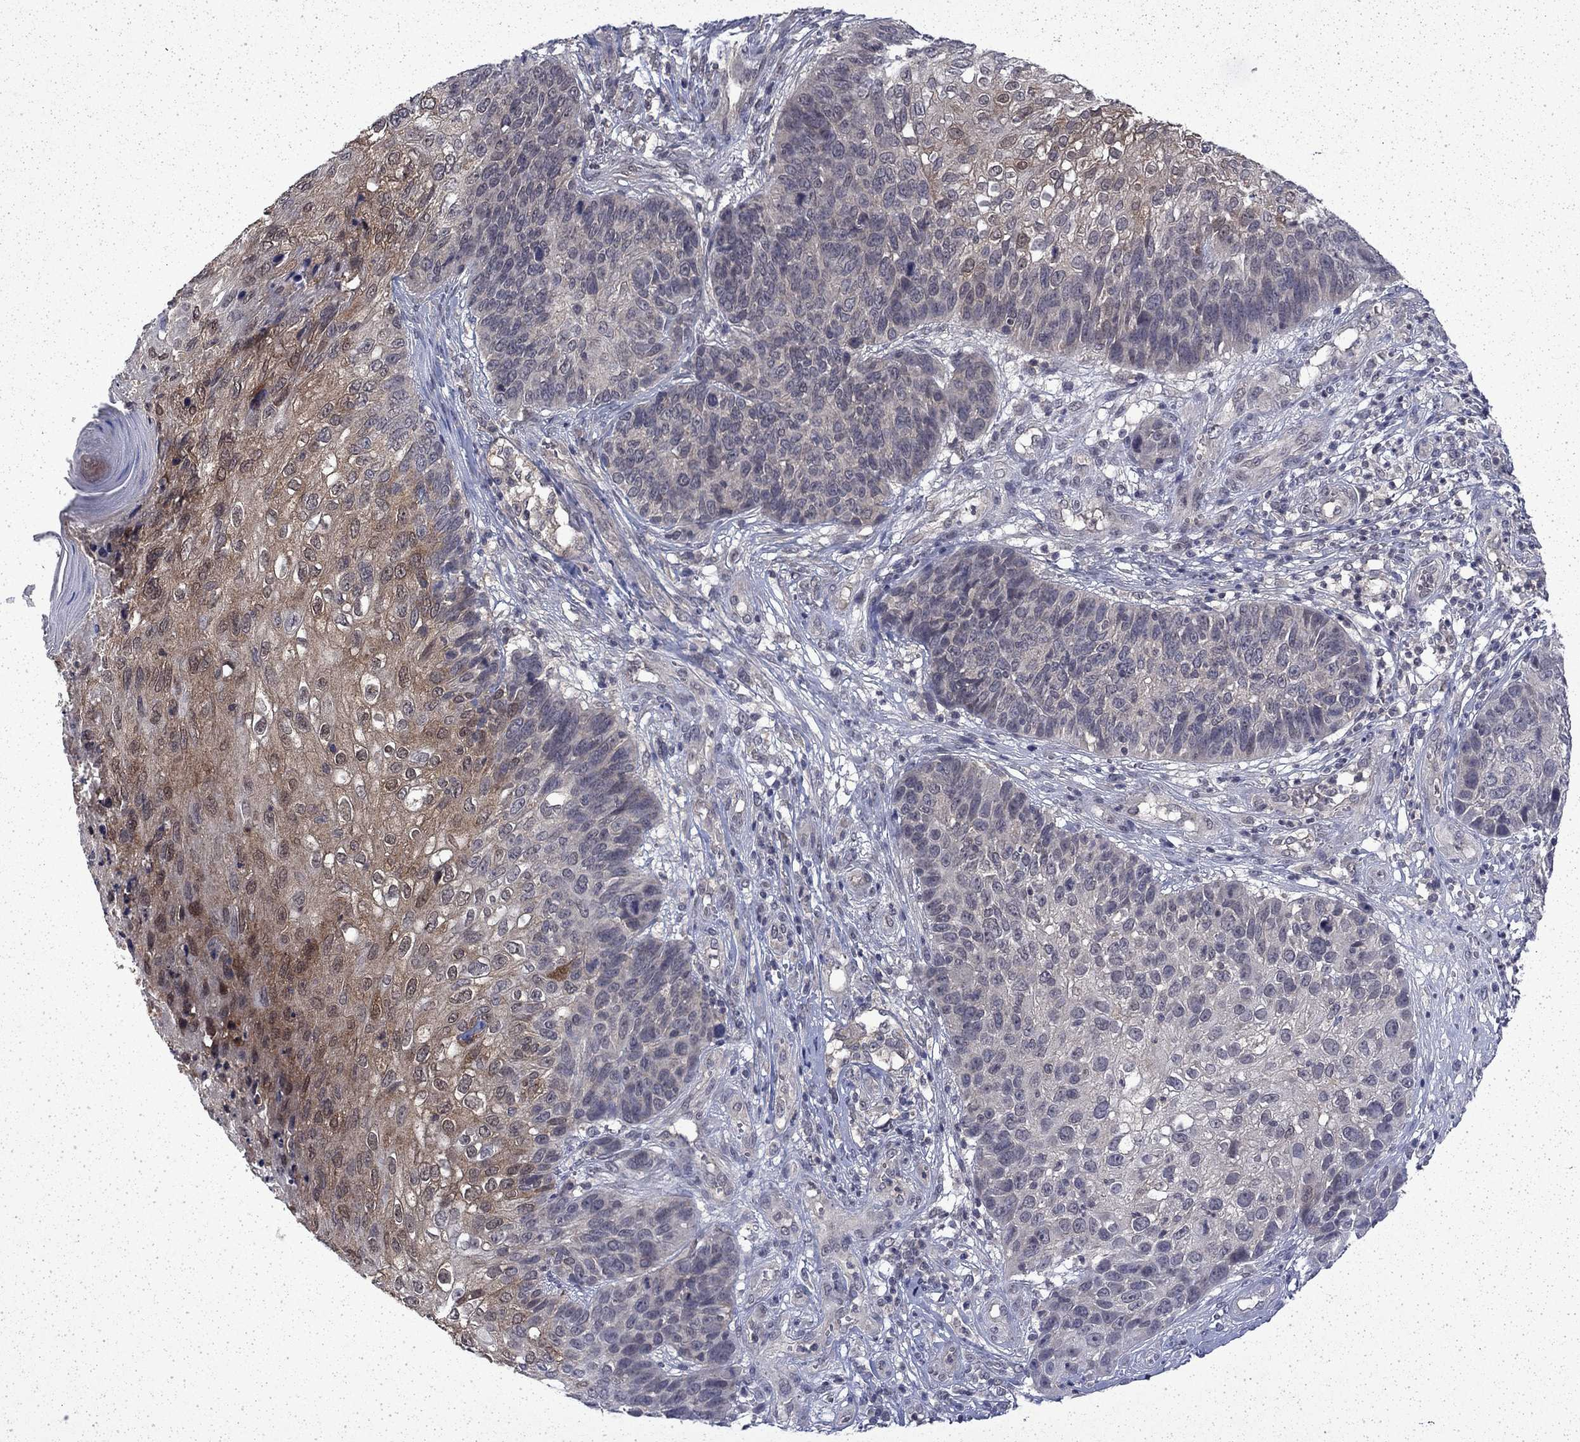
{"staining": {"intensity": "moderate", "quantity": "<25%", "location": "cytoplasmic/membranous"}, "tissue": "skin cancer", "cell_type": "Tumor cells", "image_type": "cancer", "snomed": [{"axis": "morphology", "description": "Squamous cell carcinoma, NOS"}, {"axis": "topography", "description": "Skin"}], "caption": "Protein staining shows moderate cytoplasmic/membranous staining in approximately <25% of tumor cells in skin cancer.", "gene": "CHAT", "patient": {"sex": "male", "age": 92}}